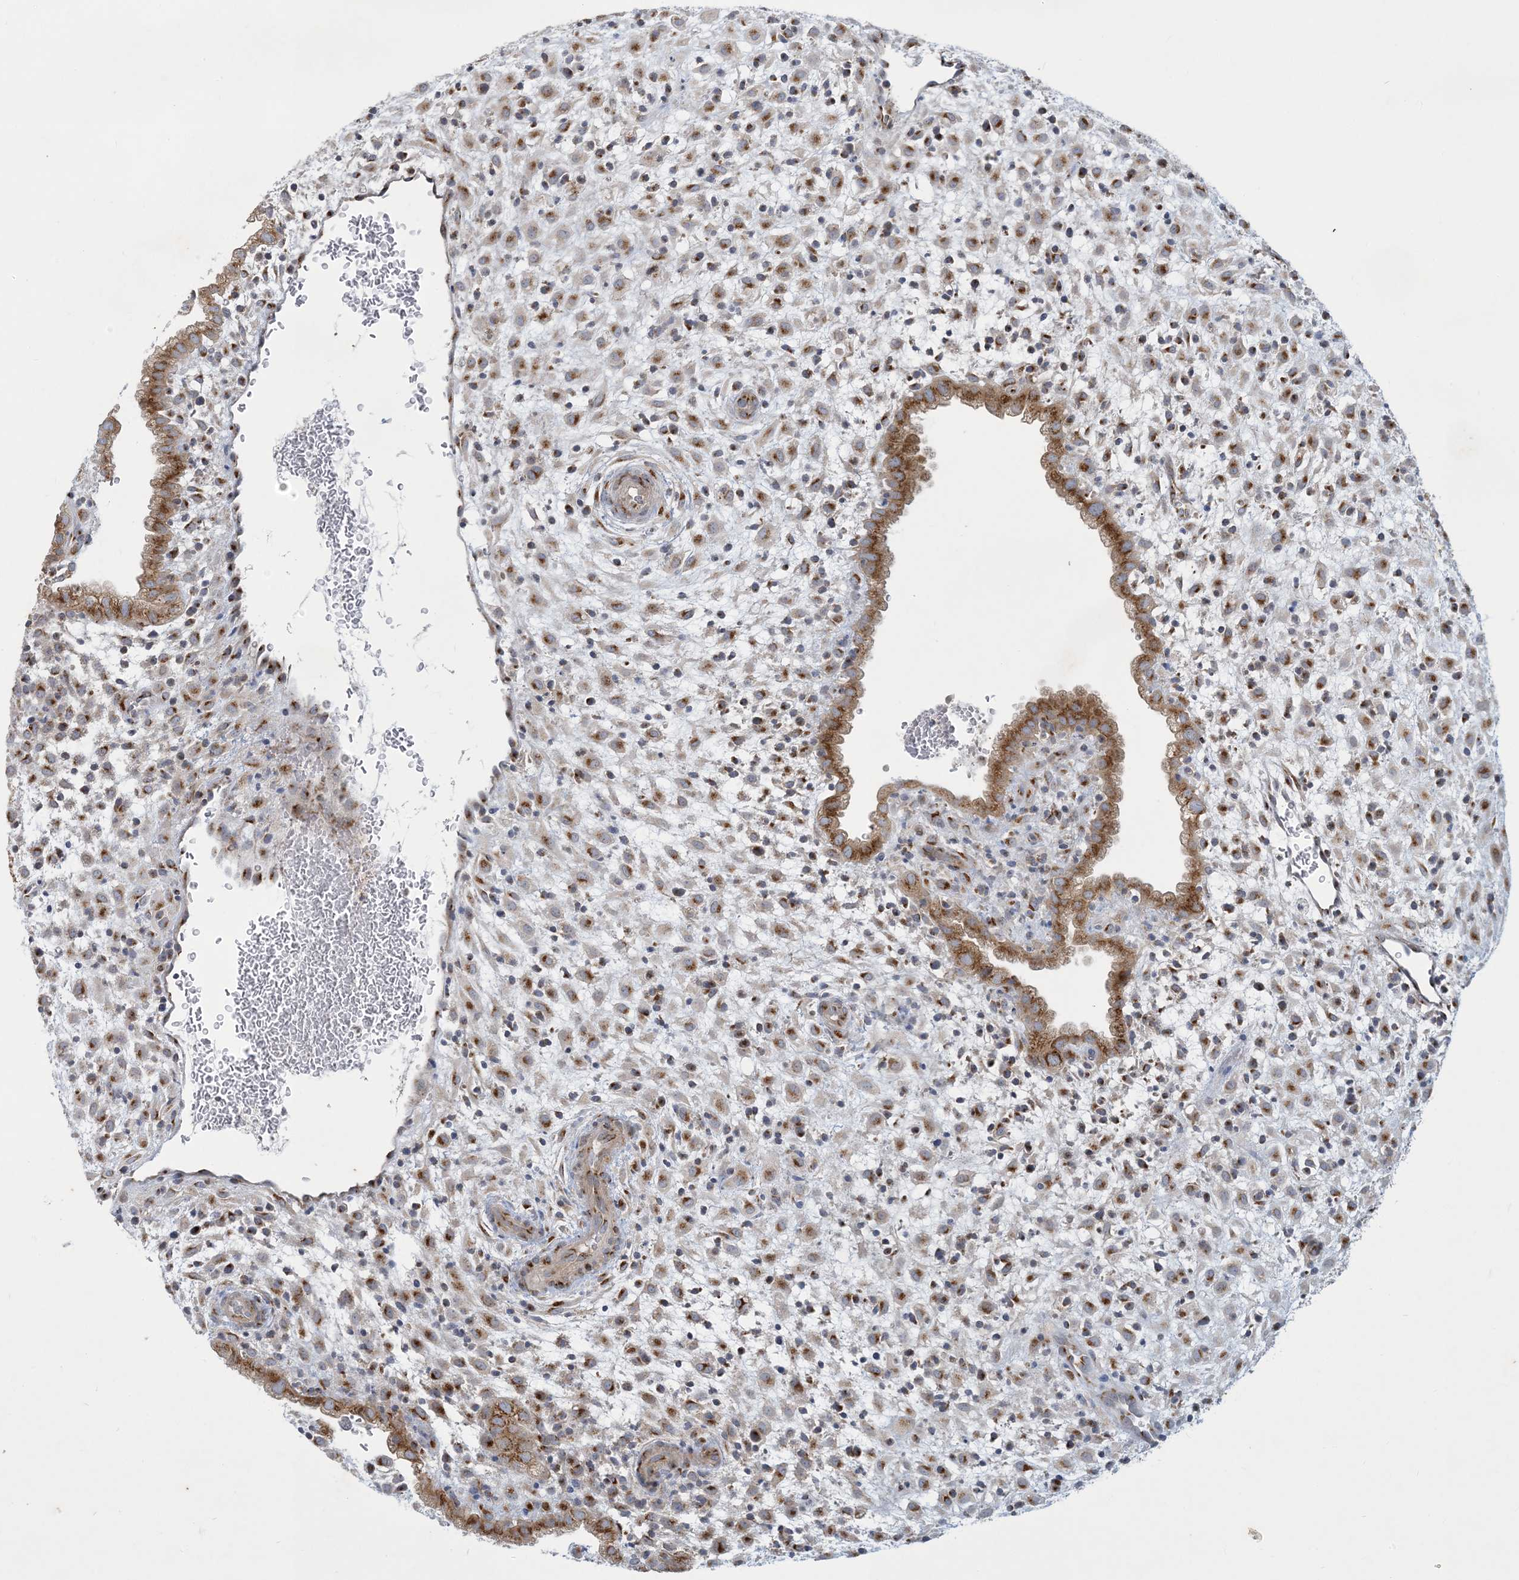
{"staining": {"intensity": "moderate", "quantity": ">75%", "location": "cytoplasmic/membranous"}, "tissue": "placenta", "cell_type": "Decidual cells", "image_type": "normal", "snomed": [{"axis": "morphology", "description": "Normal tissue, NOS"}, {"axis": "topography", "description": "Placenta"}], "caption": "A brown stain shows moderate cytoplasmic/membranous positivity of a protein in decidual cells of unremarkable placenta. The staining was performed using DAB to visualize the protein expression in brown, while the nuclei were stained in blue with hematoxylin (Magnification: 20x).", "gene": "CCDC14", "patient": {"sex": "female", "age": 35}}